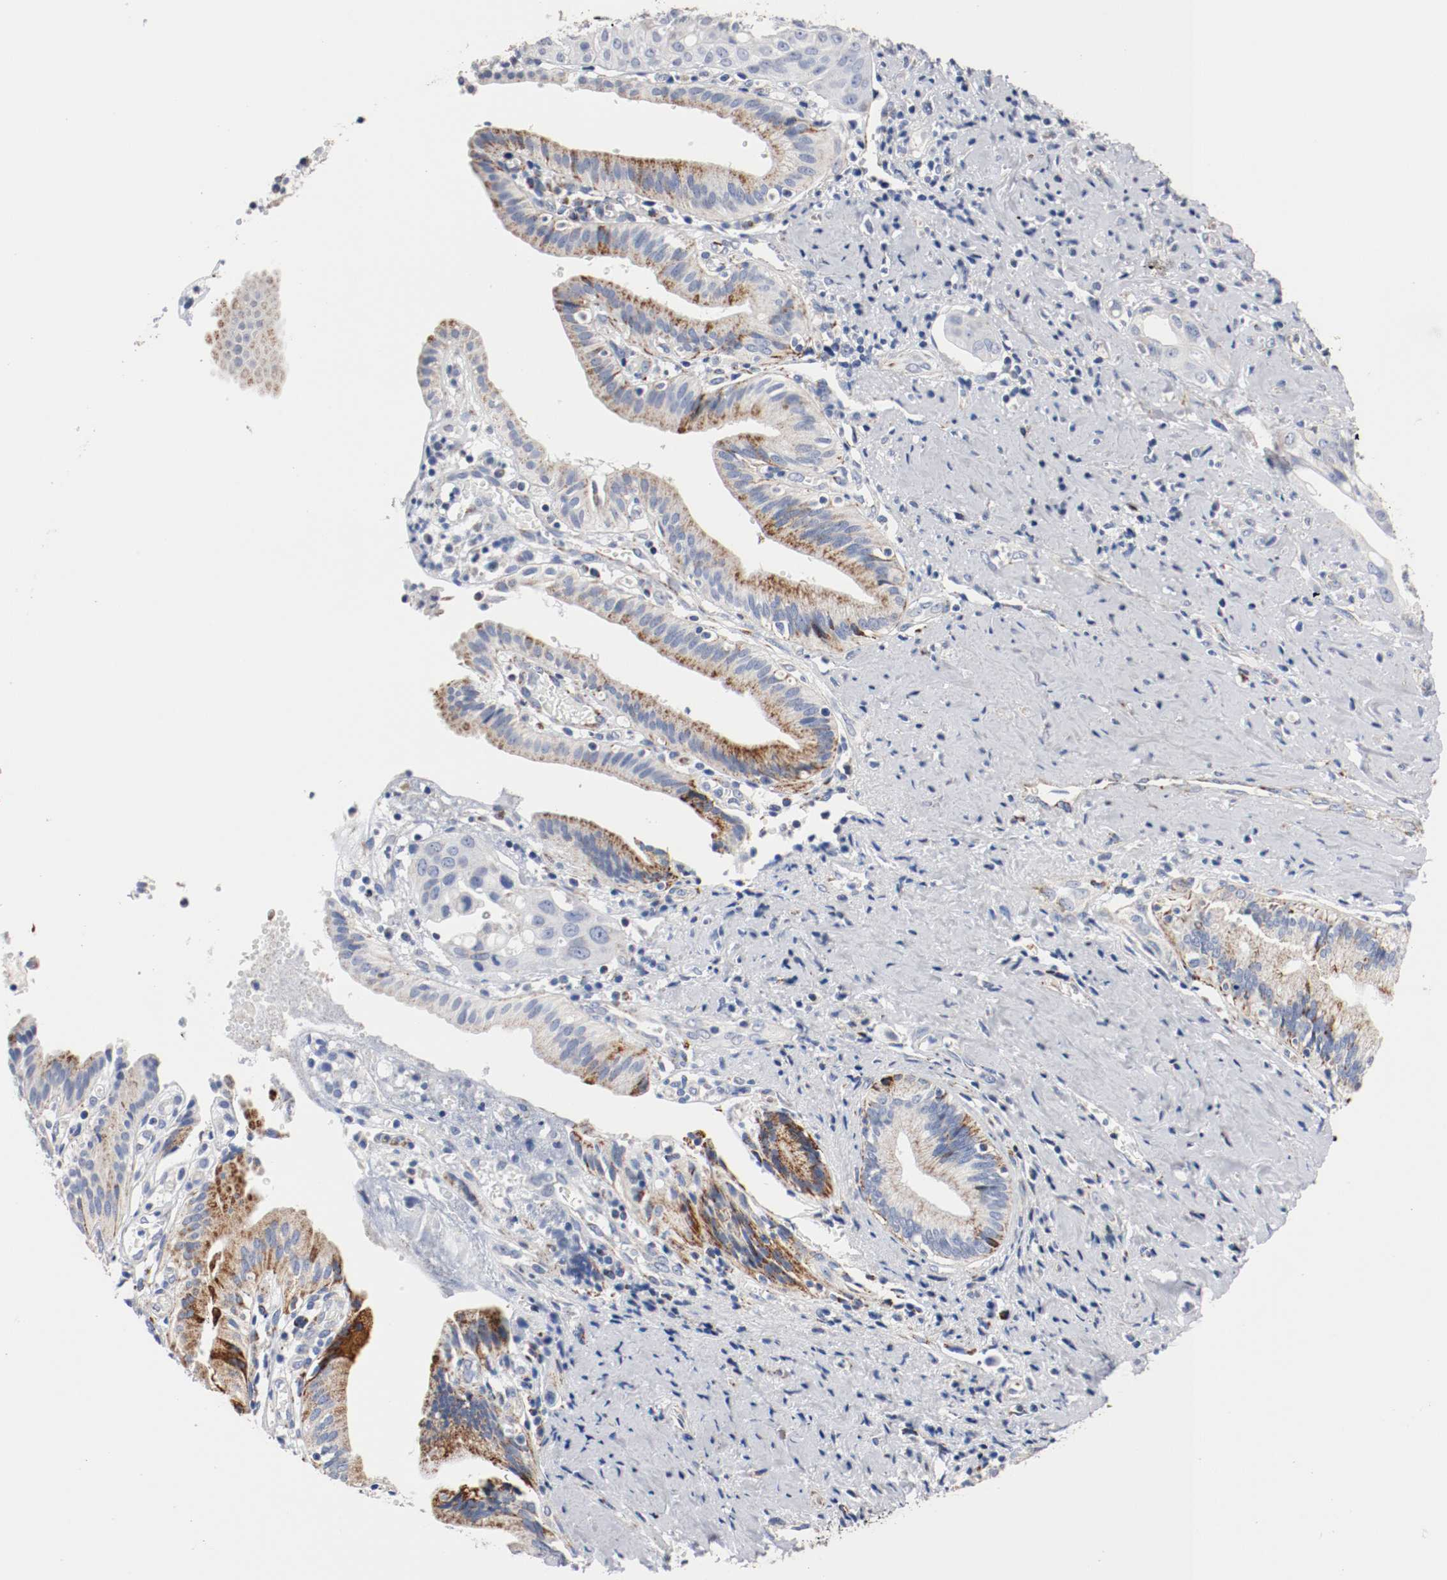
{"staining": {"intensity": "moderate", "quantity": "25%-75%", "location": "cytoplasmic/membranous"}, "tissue": "pancreatic cancer", "cell_type": "Tumor cells", "image_type": "cancer", "snomed": [{"axis": "morphology", "description": "Adenocarcinoma, NOS"}, {"axis": "topography", "description": "Pancreas"}], "caption": "Pancreatic adenocarcinoma stained with a brown dye demonstrates moderate cytoplasmic/membranous positive staining in about 25%-75% of tumor cells.", "gene": "TUBD1", "patient": {"sex": "female", "age": 60}}